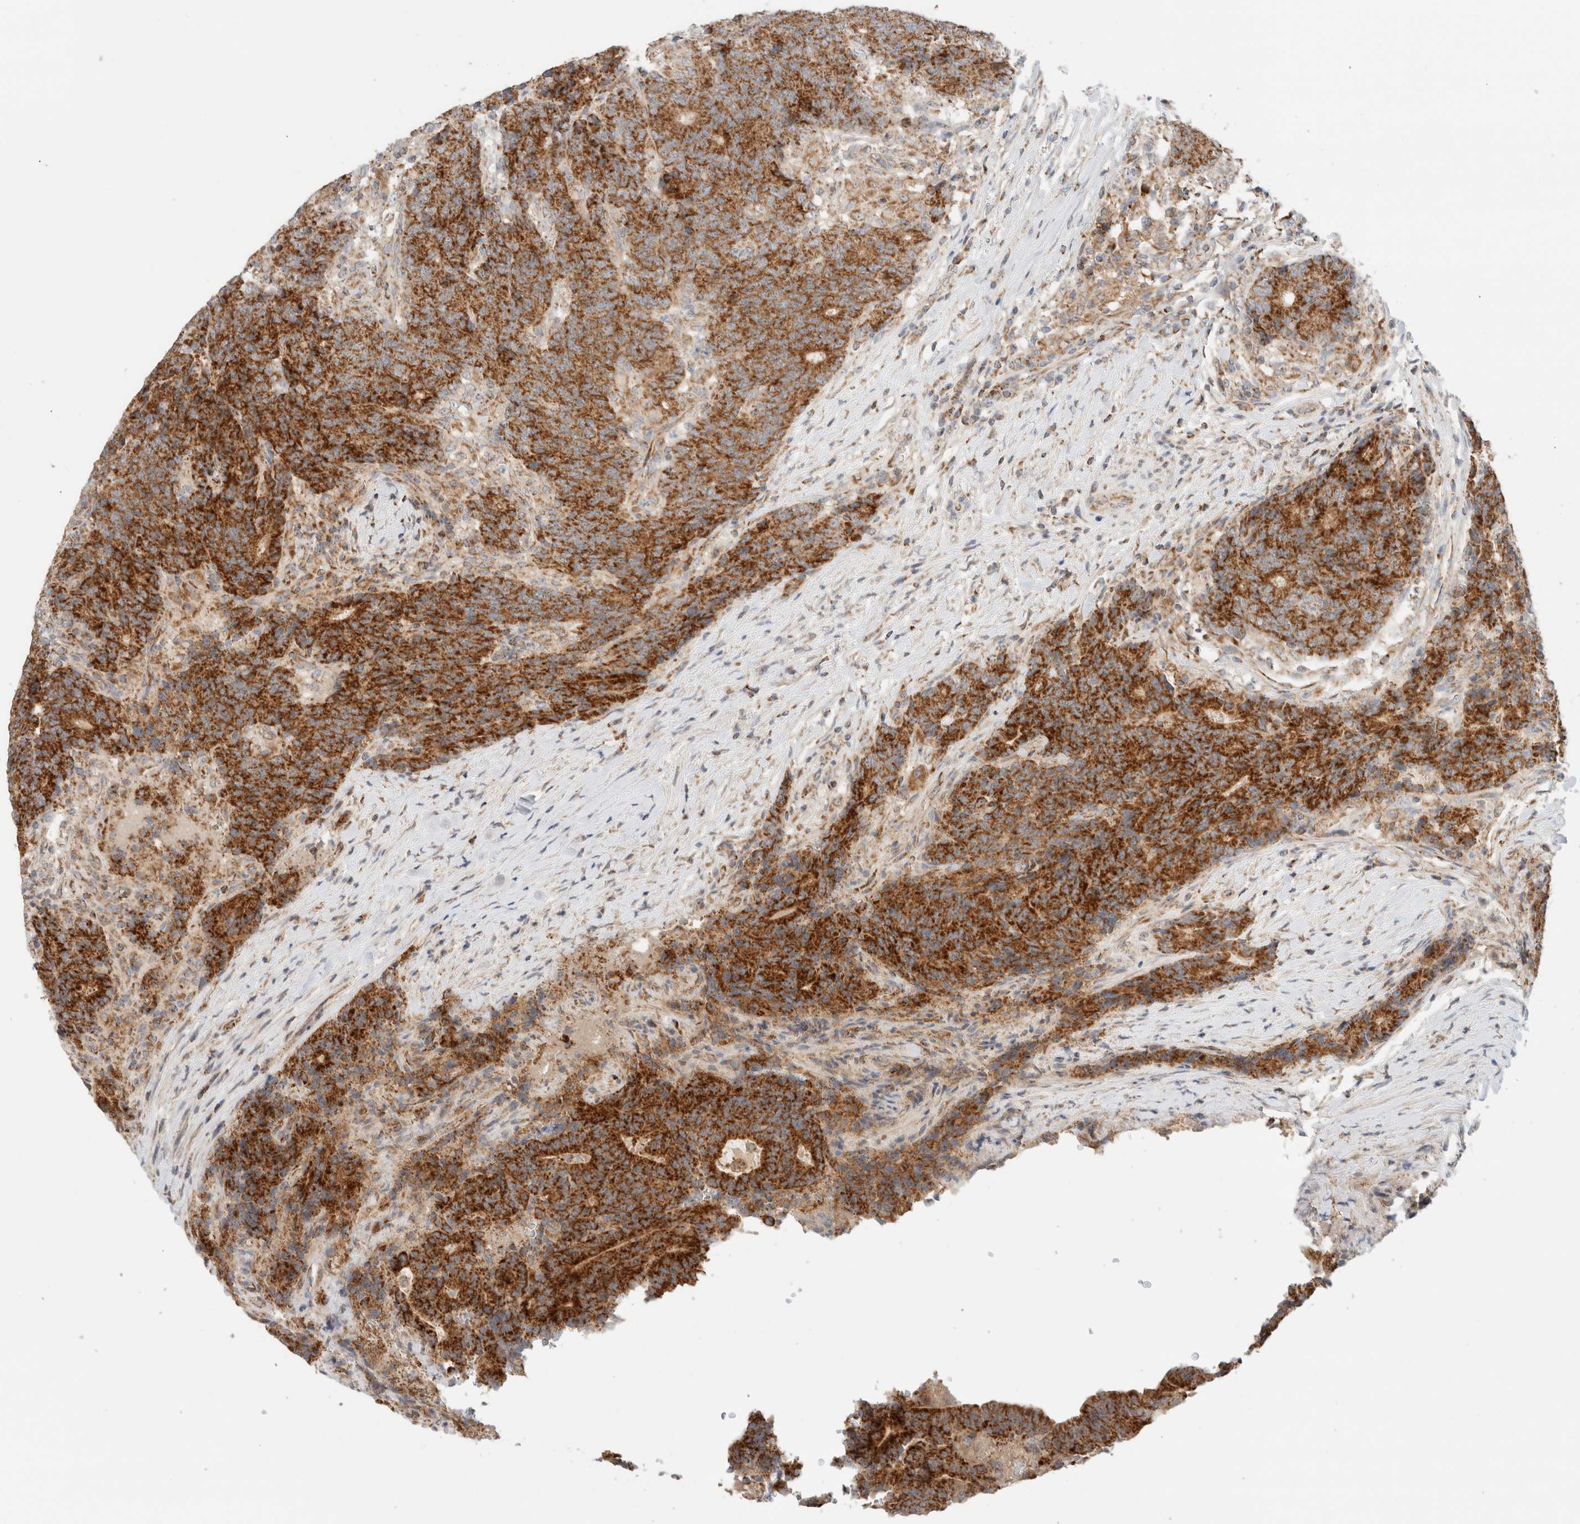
{"staining": {"intensity": "strong", "quantity": ">75%", "location": "cytoplasmic/membranous"}, "tissue": "colorectal cancer", "cell_type": "Tumor cells", "image_type": "cancer", "snomed": [{"axis": "morphology", "description": "Normal tissue, NOS"}, {"axis": "morphology", "description": "Adenocarcinoma, NOS"}, {"axis": "topography", "description": "Colon"}], "caption": "Tumor cells show high levels of strong cytoplasmic/membranous expression in approximately >75% of cells in human colorectal cancer. The protein is stained brown, and the nuclei are stained in blue (DAB (3,3'-diaminobenzidine) IHC with brightfield microscopy, high magnification).", "gene": "MRM3", "patient": {"sex": "female", "age": 75}}